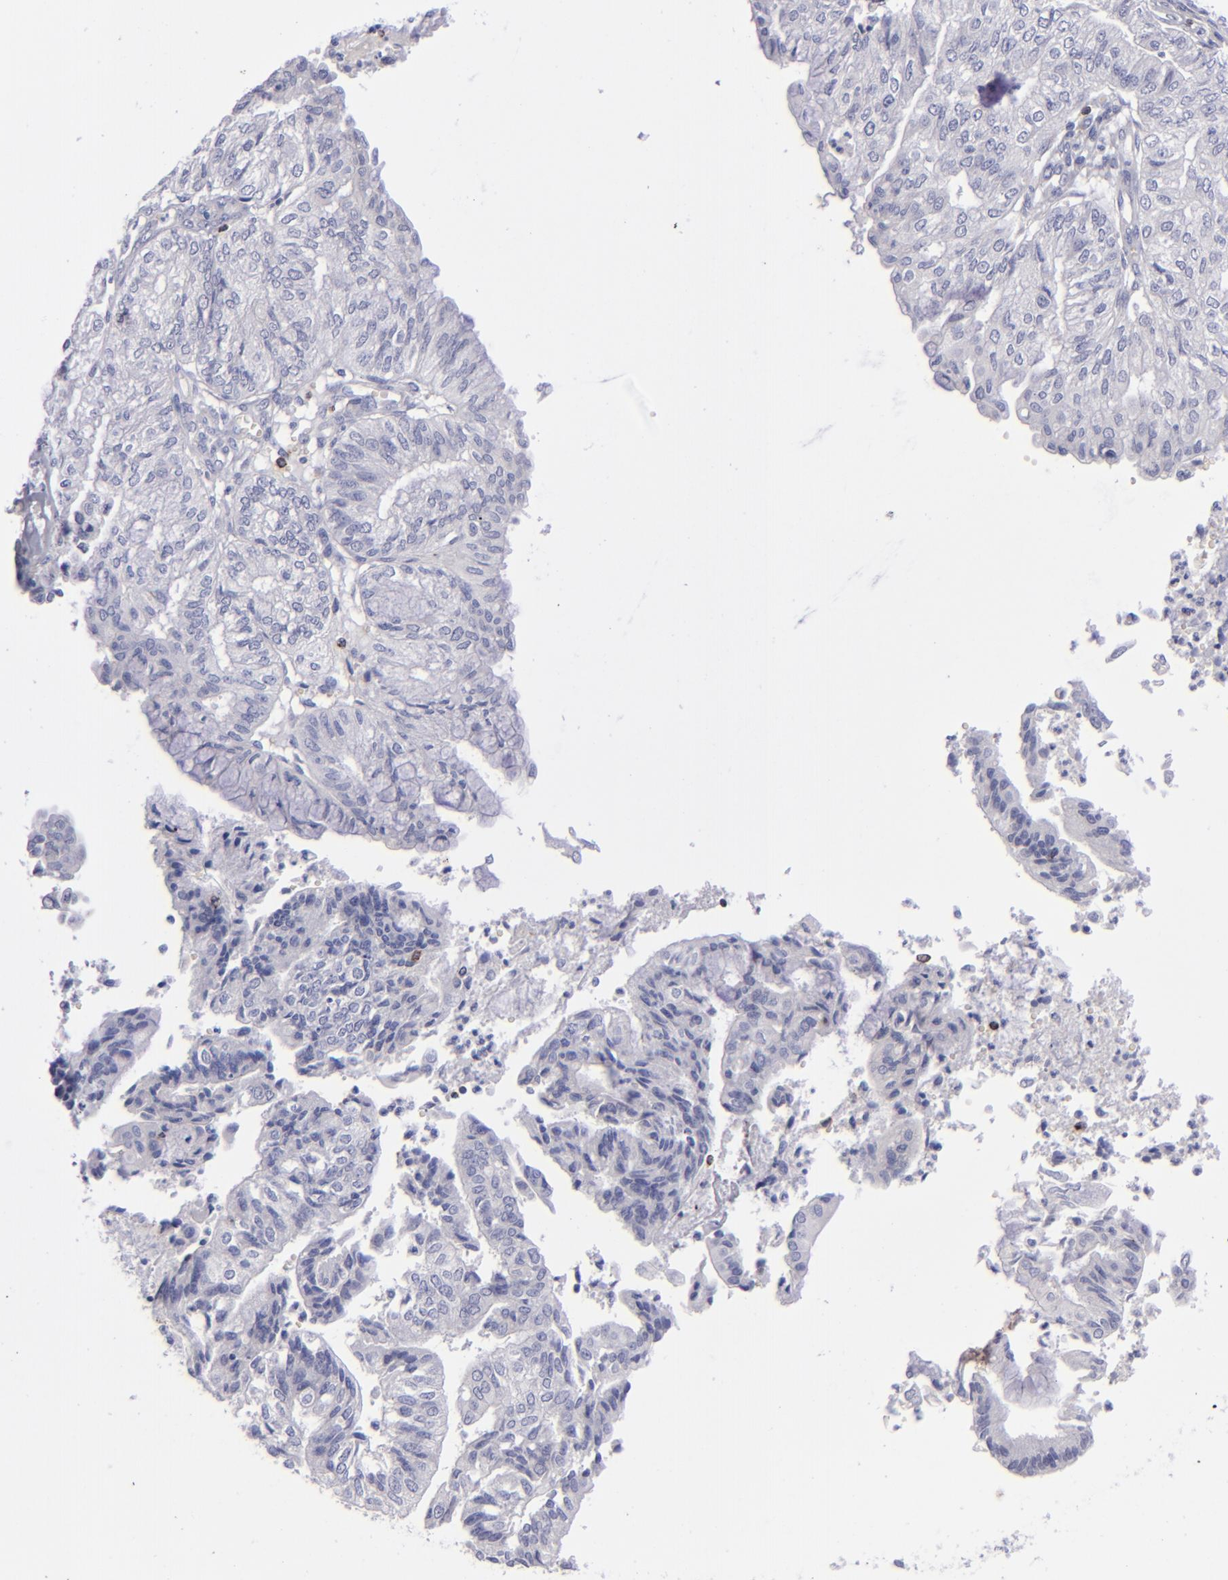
{"staining": {"intensity": "negative", "quantity": "none", "location": "none"}, "tissue": "endometrial cancer", "cell_type": "Tumor cells", "image_type": "cancer", "snomed": [{"axis": "morphology", "description": "Adenocarcinoma, NOS"}, {"axis": "topography", "description": "Endometrium"}], "caption": "Endometrial adenocarcinoma was stained to show a protein in brown. There is no significant expression in tumor cells.", "gene": "CD2", "patient": {"sex": "female", "age": 59}}